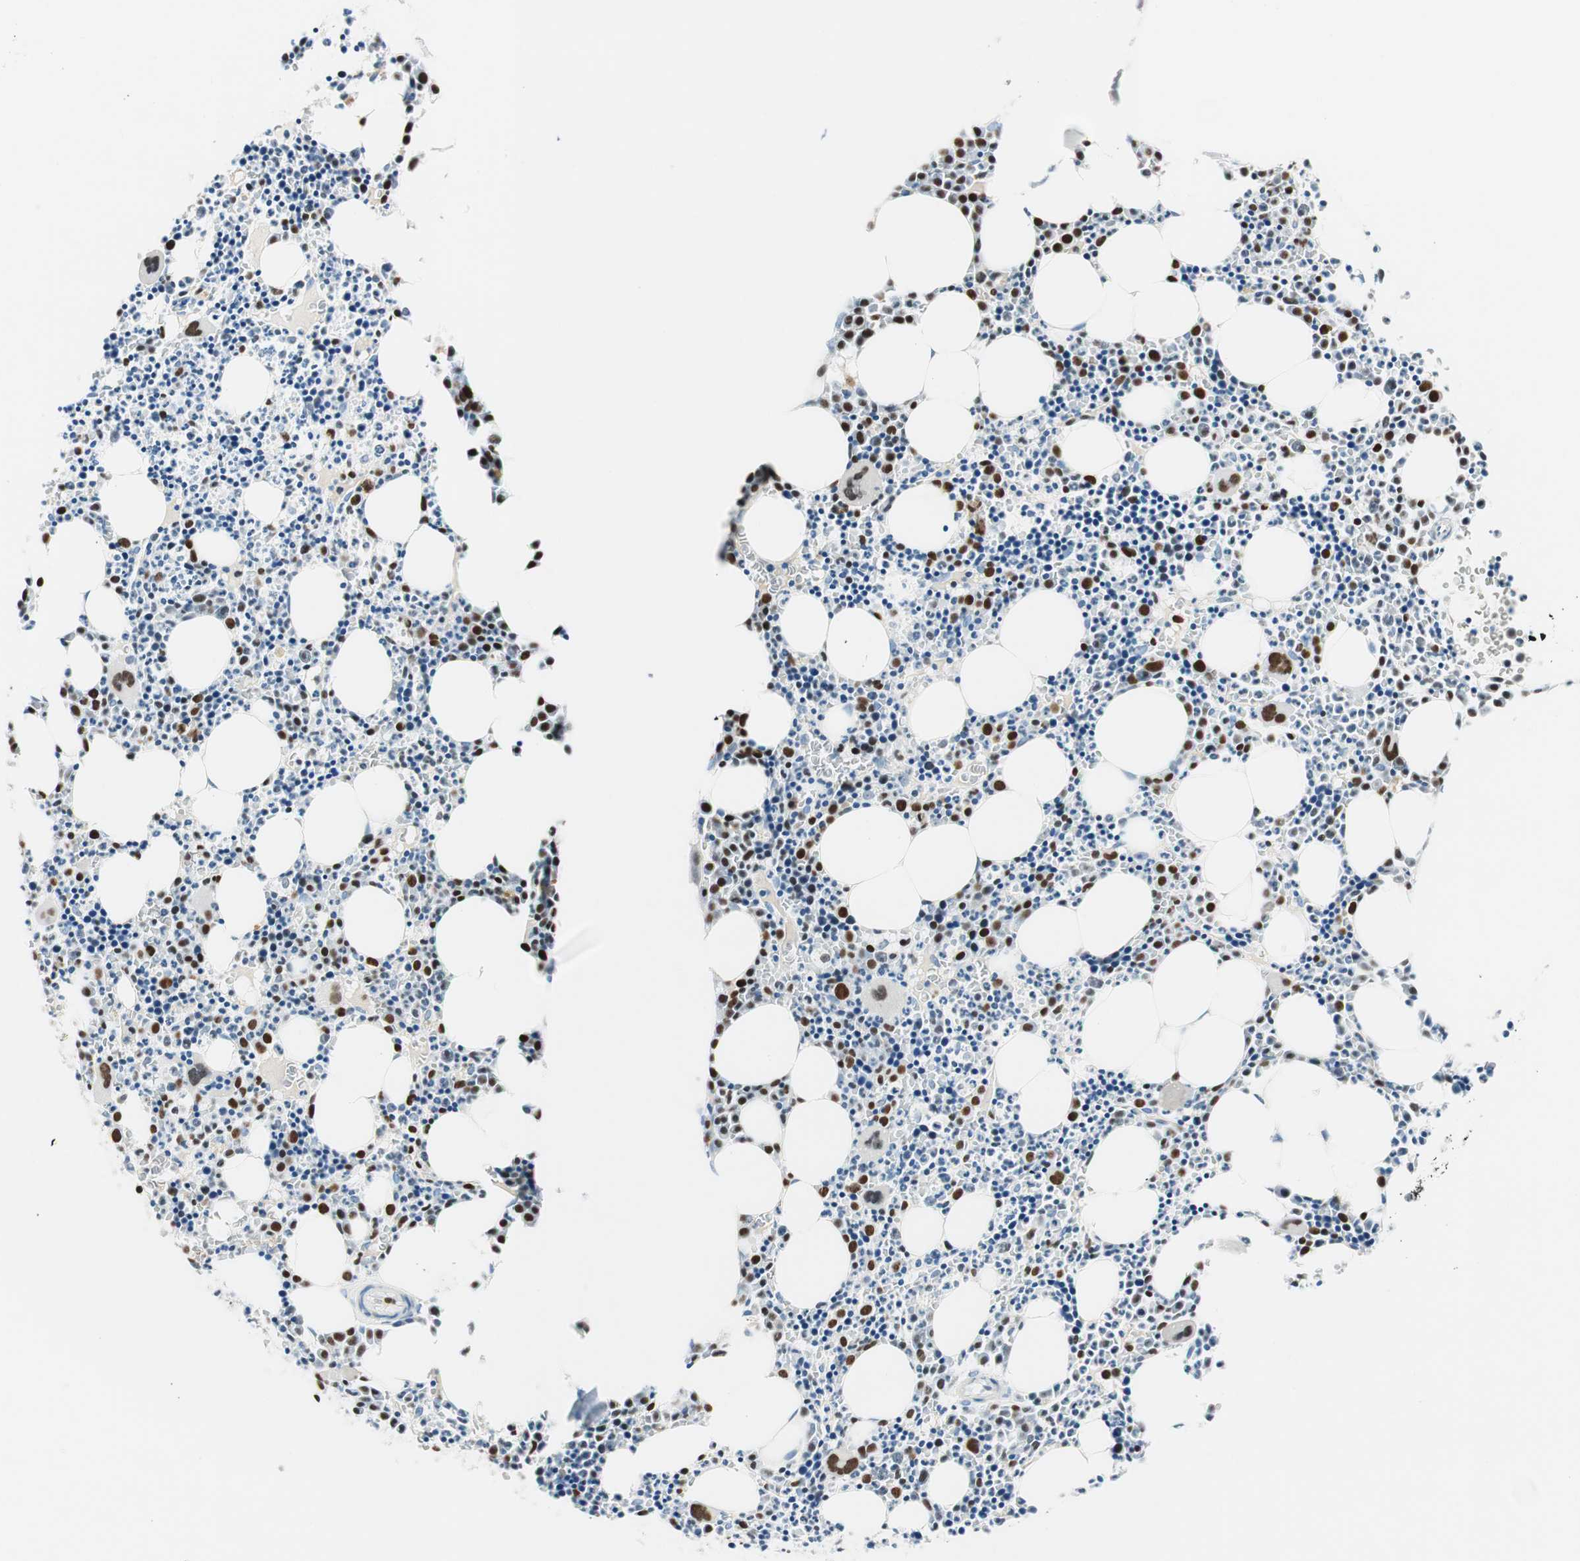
{"staining": {"intensity": "strong", "quantity": ">75%", "location": "nuclear"}, "tissue": "bone marrow", "cell_type": "Hematopoietic cells", "image_type": "normal", "snomed": [{"axis": "morphology", "description": "Normal tissue, NOS"}, {"axis": "morphology", "description": "Inflammation, NOS"}, {"axis": "topography", "description": "Bone marrow"}], "caption": "DAB (3,3'-diaminobenzidine) immunohistochemical staining of normal human bone marrow reveals strong nuclear protein positivity in about >75% of hematopoietic cells.", "gene": "EZH2", "patient": {"sex": "female", "age": 17}}